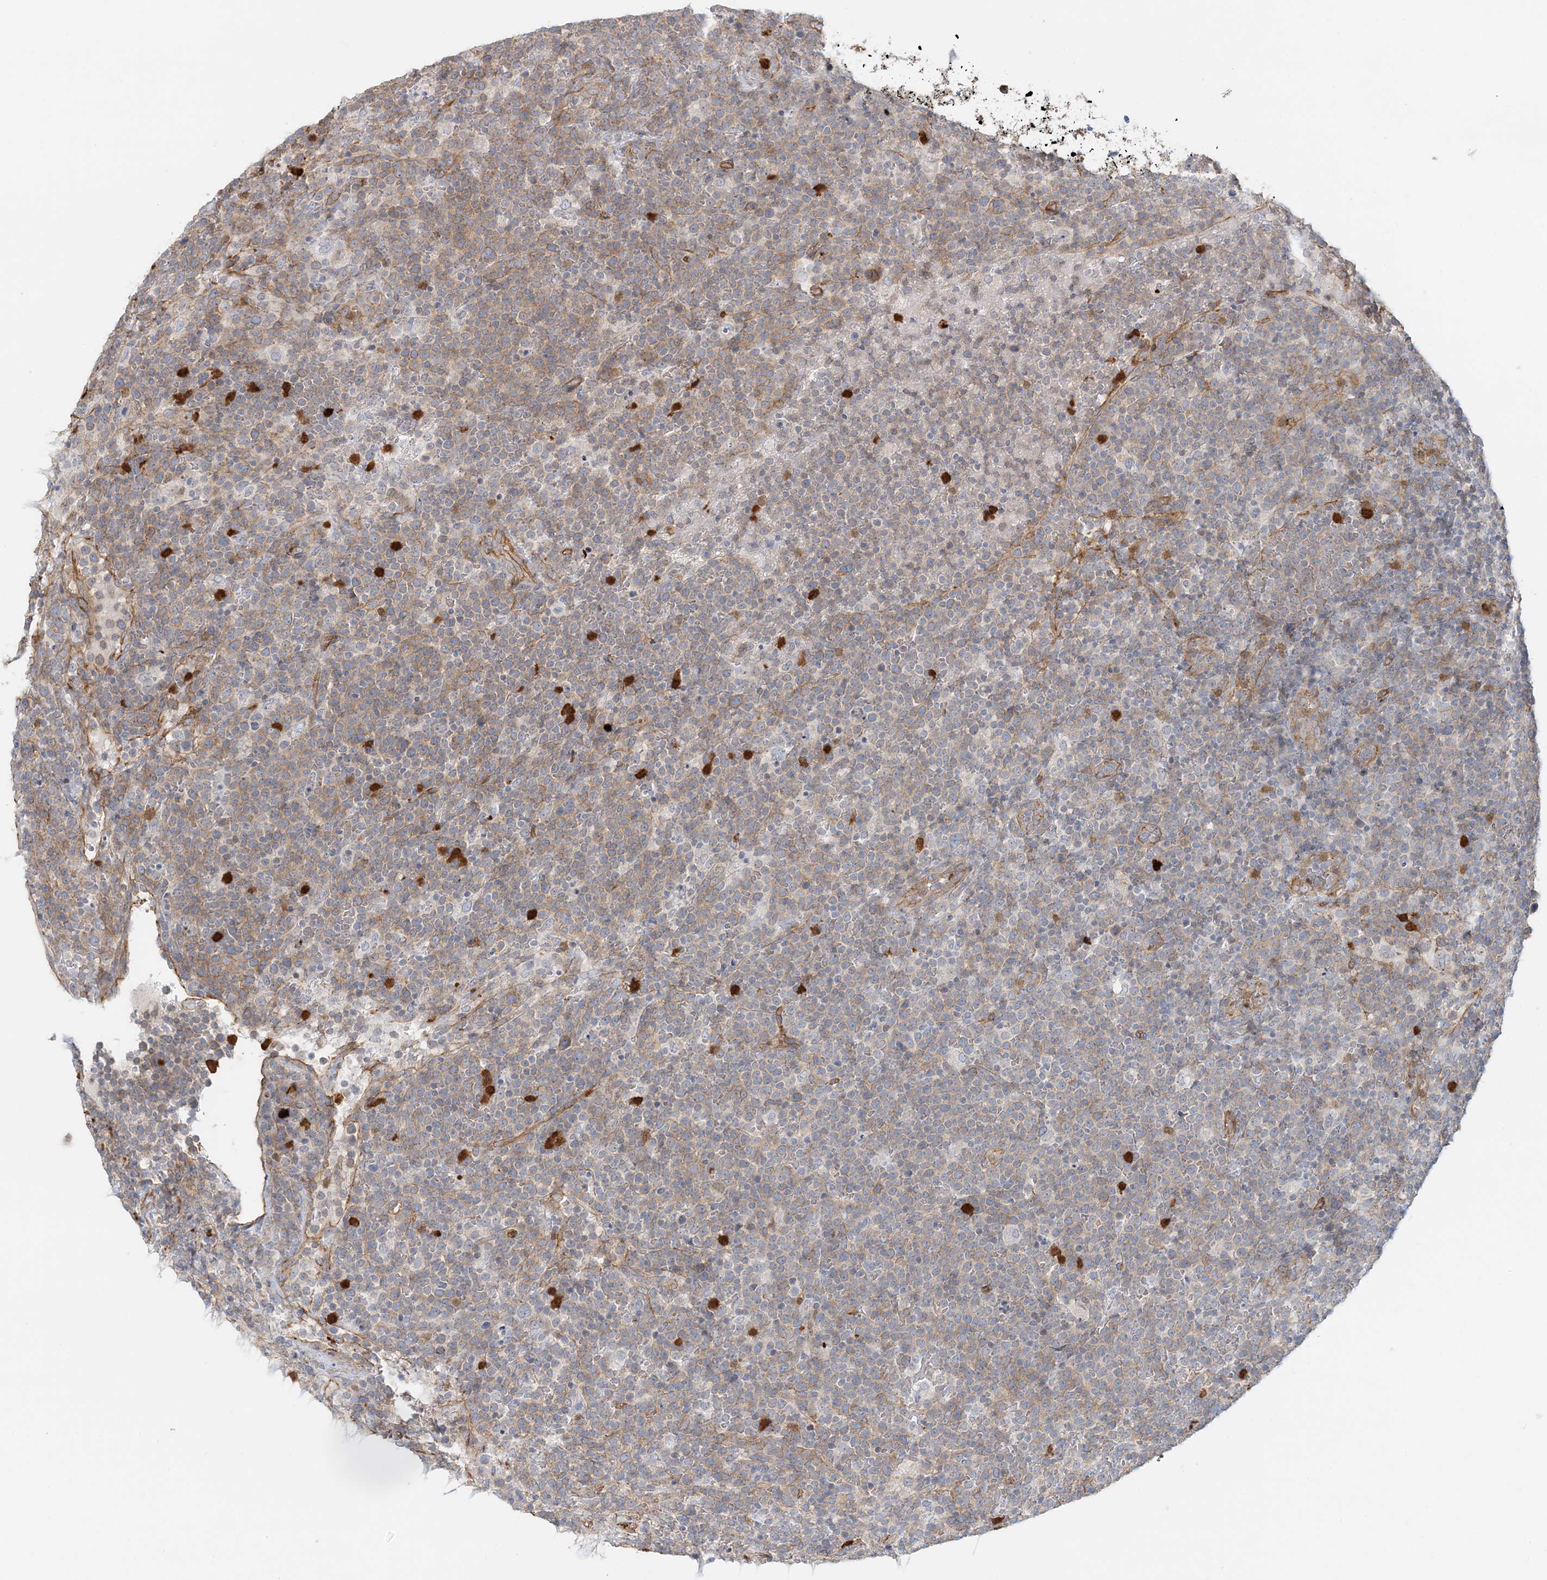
{"staining": {"intensity": "weak", "quantity": "25%-75%", "location": "cytoplasmic/membranous"}, "tissue": "lymphoma", "cell_type": "Tumor cells", "image_type": "cancer", "snomed": [{"axis": "morphology", "description": "Malignant lymphoma, non-Hodgkin's type, High grade"}, {"axis": "topography", "description": "Lymph node"}], "caption": "Immunohistochemical staining of lymphoma shows weak cytoplasmic/membranous protein staining in approximately 25%-75% of tumor cells. (Brightfield microscopy of DAB IHC at high magnification).", "gene": "DNAH1", "patient": {"sex": "male", "age": 61}}